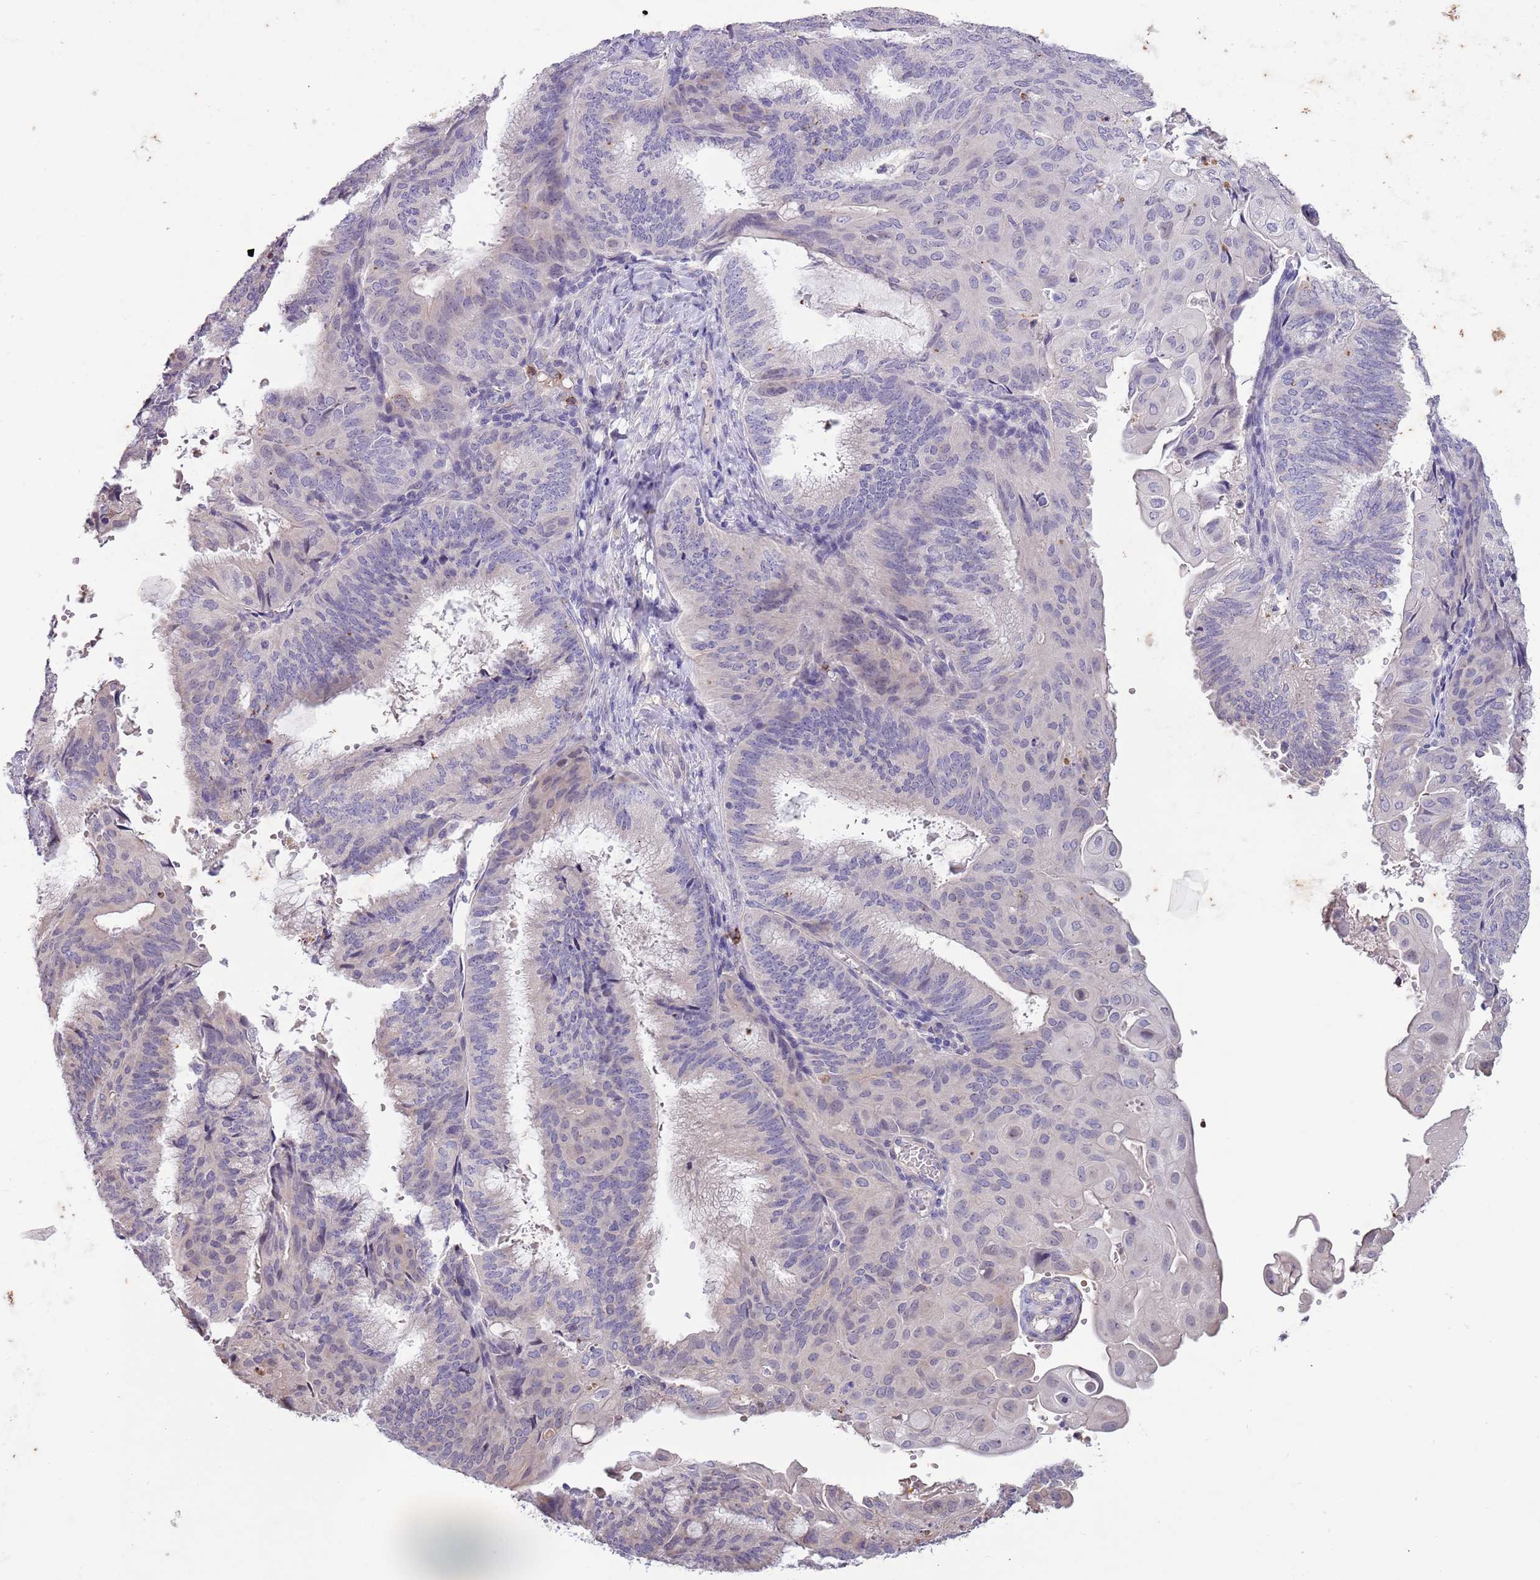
{"staining": {"intensity": "negative", "quantity": "none", "location": "none"}, "tissue": "endometrial cancer", "cell_type": "Tumor cells", "image_type": "cancer", "snomed": [{"axis": "morphology", "description": "Adenocarcinoma, NOS"}, {"axis": "topography", "description": "Endometrium"}], "caption": "DAB immunohistochemical staining of endometrial cancer exhibits no significant positivity in tumor cells.", "gene": "P2RY13", "patient": {"sex": "female", "age": 49}}